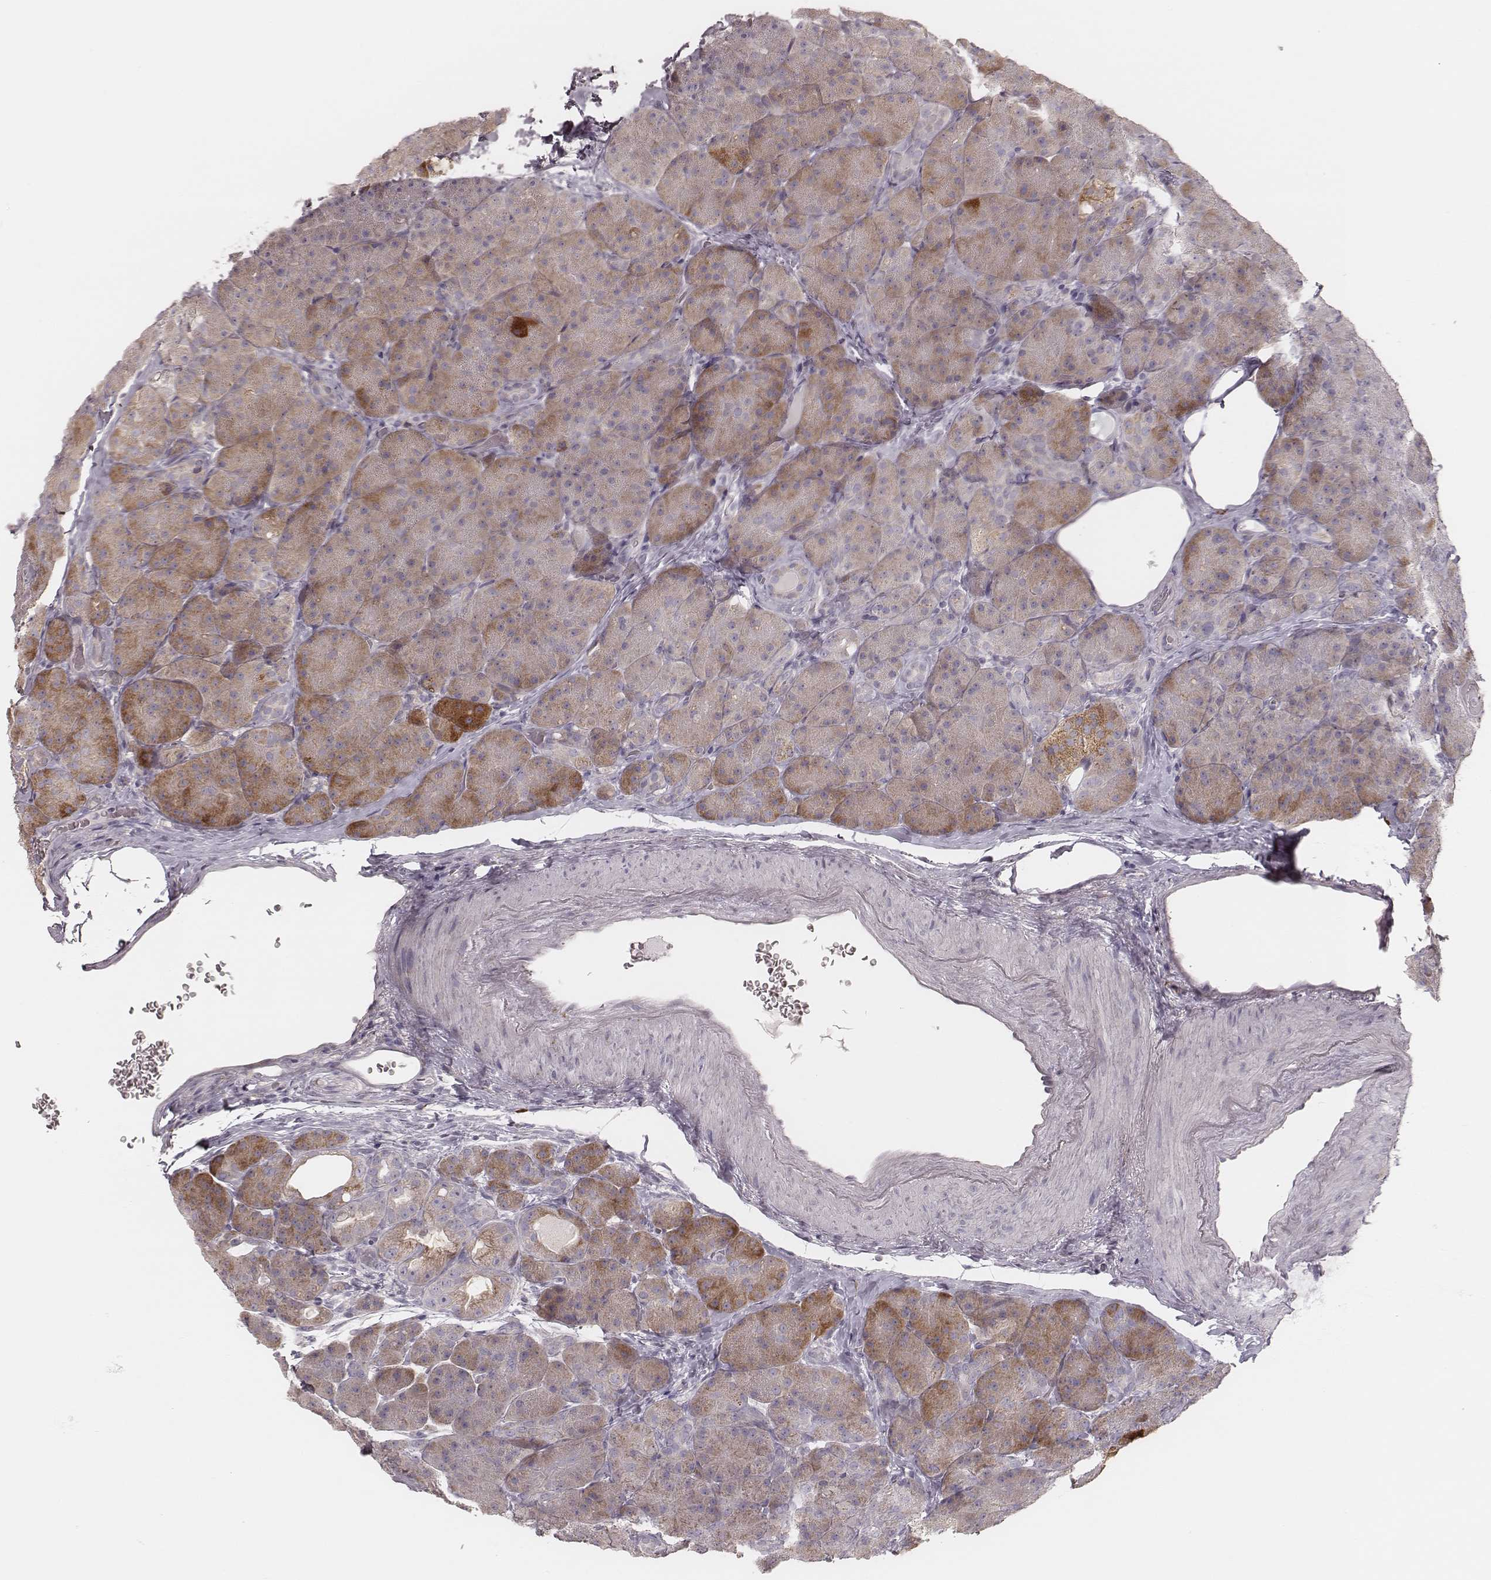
{"staining": {"intensity": "moderate", "quantity": "<25%", "location": "cytoplasmic/membranous"}, "tissue": "pancreas", "cell_type": "Exocrine glandular cells", "image_type": "normal", "snomed": [{"axis": "morphology", "description": "Normal tissue, NOS"}, {"axis": "topography", "description": "Pancreas"}], "caption": "Protein expression by IHC shows moderate cytoplasmic/membranous positivity in approximately <25% of exocrine glandular cells in benign pancreas.", "gene": "KIF5C", "patient": {"sex": "male", "age": 57}}